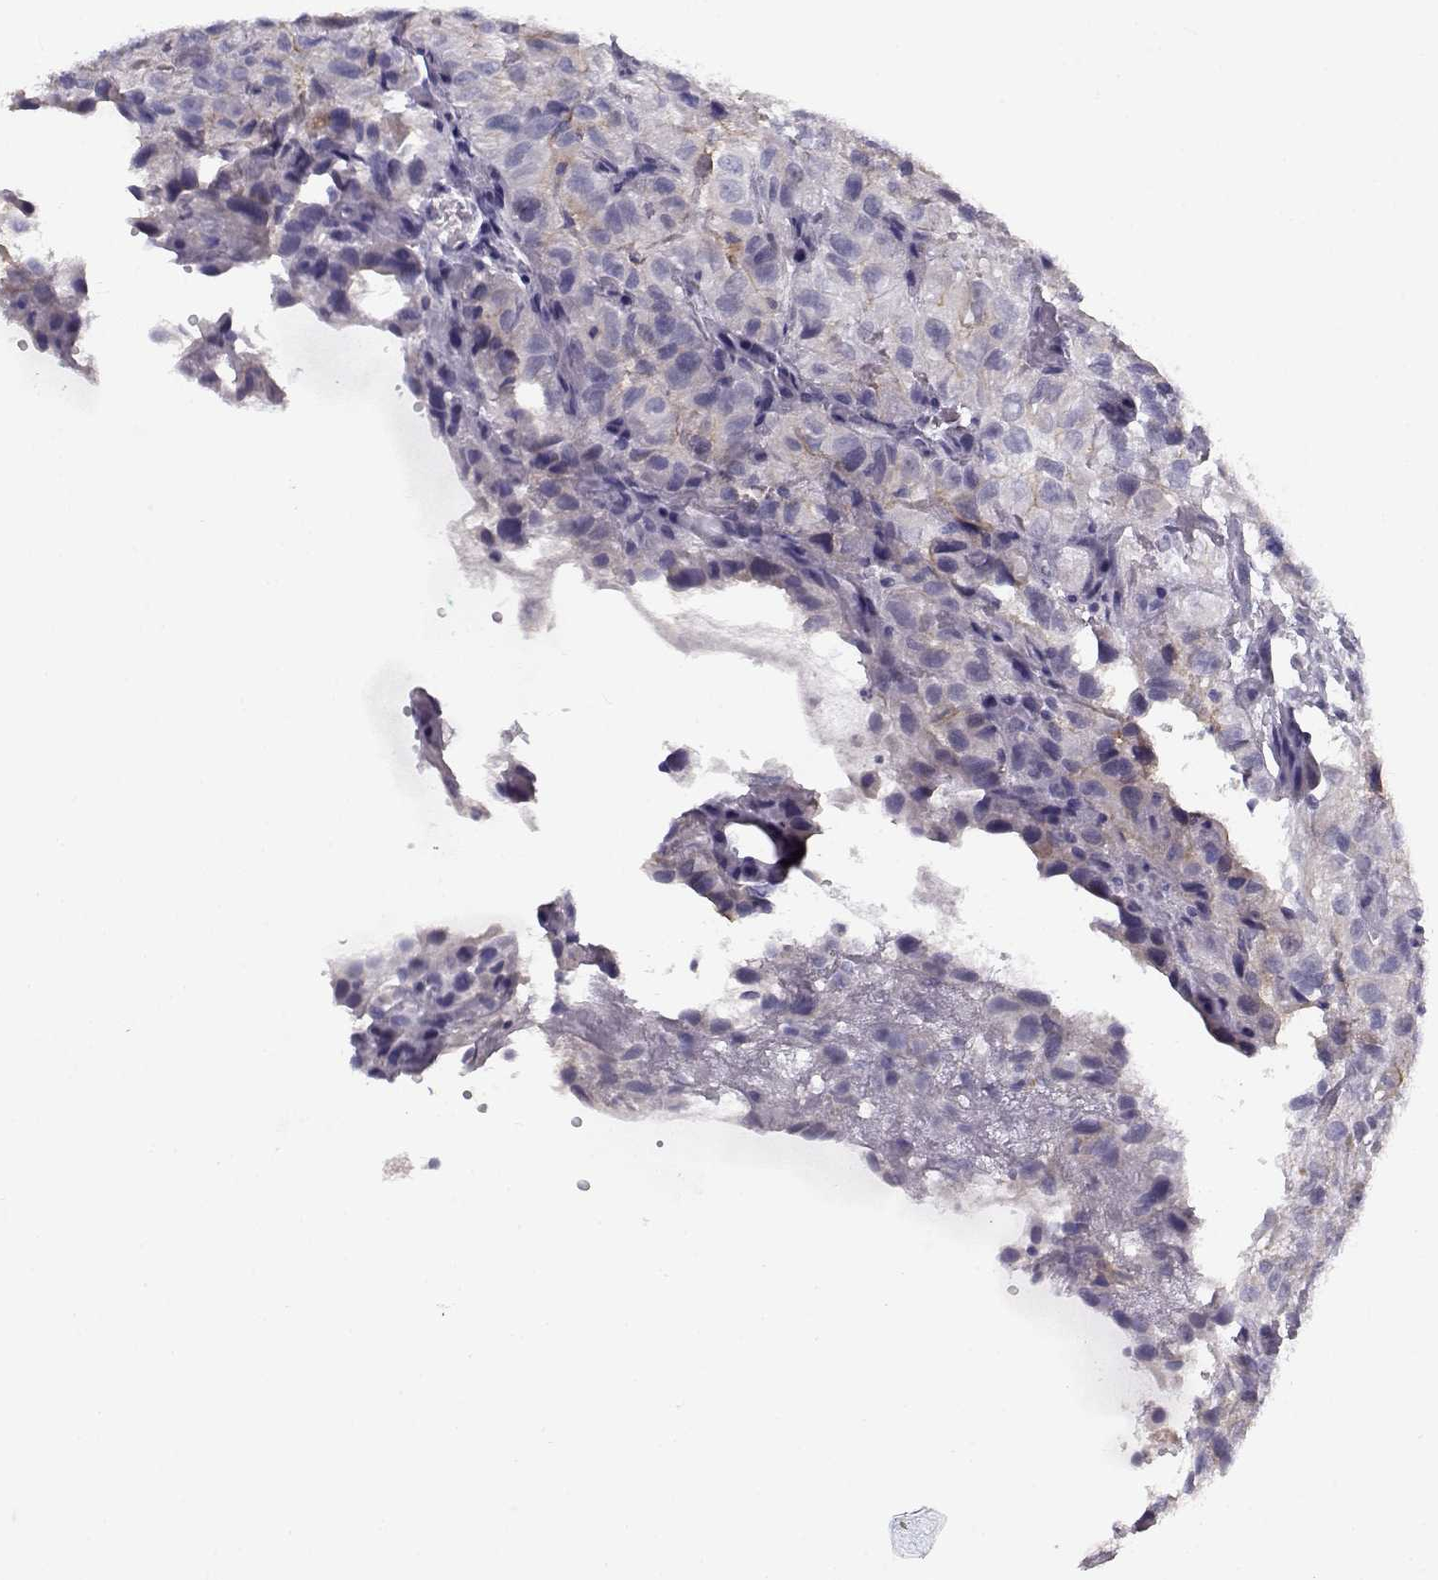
{"staining": {"intensity": "negative", "quantity": "none", "location": "none"}, "tissue": "renal cancer", "cell_type": "Tumor cells", "image_type": "cancer", "snomed": [{"axis": "morphology", "description": "Adenocarcinoma, NOS"}, {"axis": "topography", "description": "Kidney"}], "caption": "Tumor cells are negative for brown protein staining in adenocarcinoma (renal). (DAB IHC visualized using brightfield microscopy, high magnification).", "gene": "CREB3L3", "patient": {"sex": "male", "age": 64}}